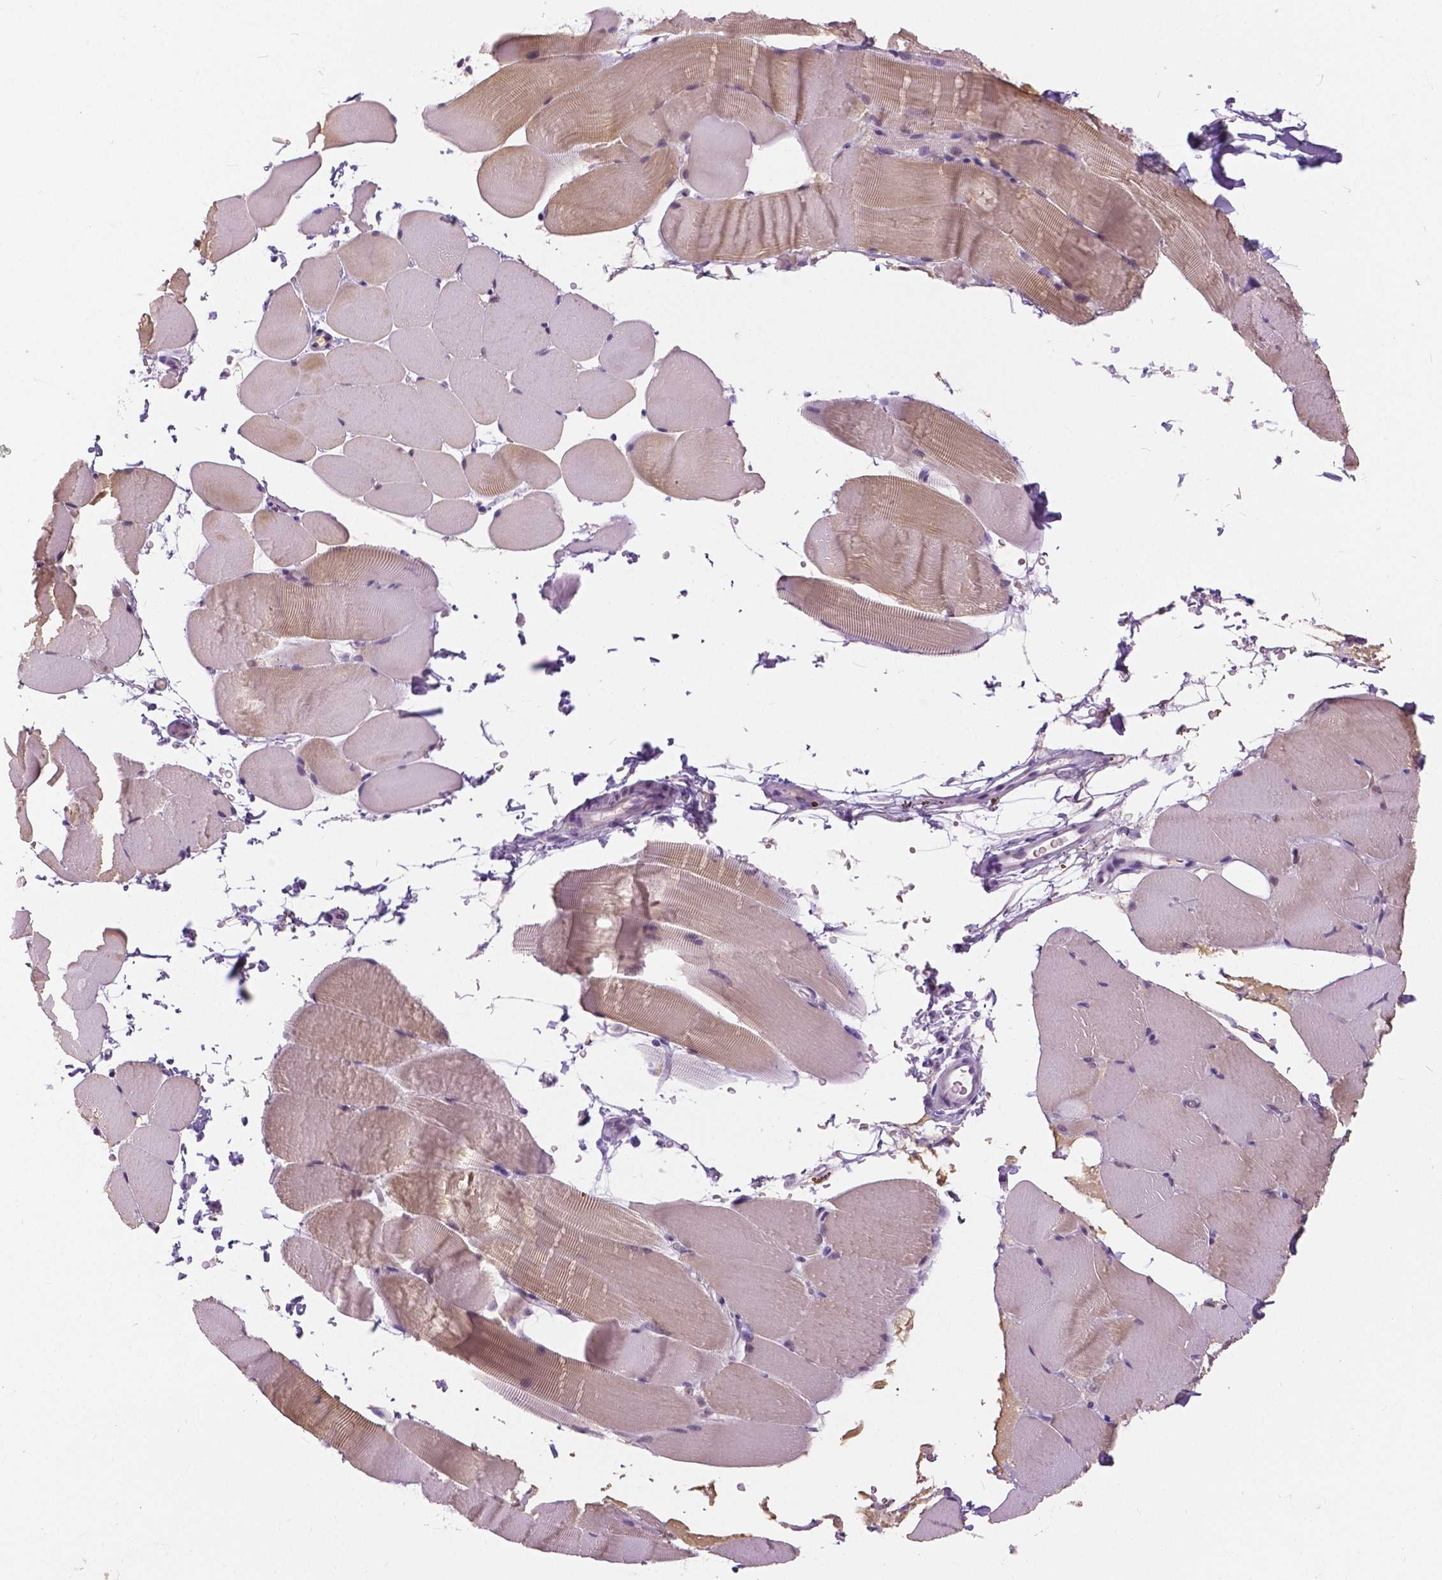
{"staining": {"intensity": "moderate", "quantity": "25%-75%", "location": "cytoplasmic/membranous"}, "tissue": "skeletal muscle", "cell_type": "Myocytes", "image_type": "normal", "snomed": [{"axis": "morphology", "description": "Normal tissue, NOS"}, {"axis": "topography", "description": "Skeletal muscle"}], "caption": "DAB immunohistochemical staining of normal skeletal muscle exhibits moderate cytoplasmic/membranous protein positivity in about 25%-75% of myocytes.", "gene": "MYOM1", "patient": {"sex": "female", "age": 37}}